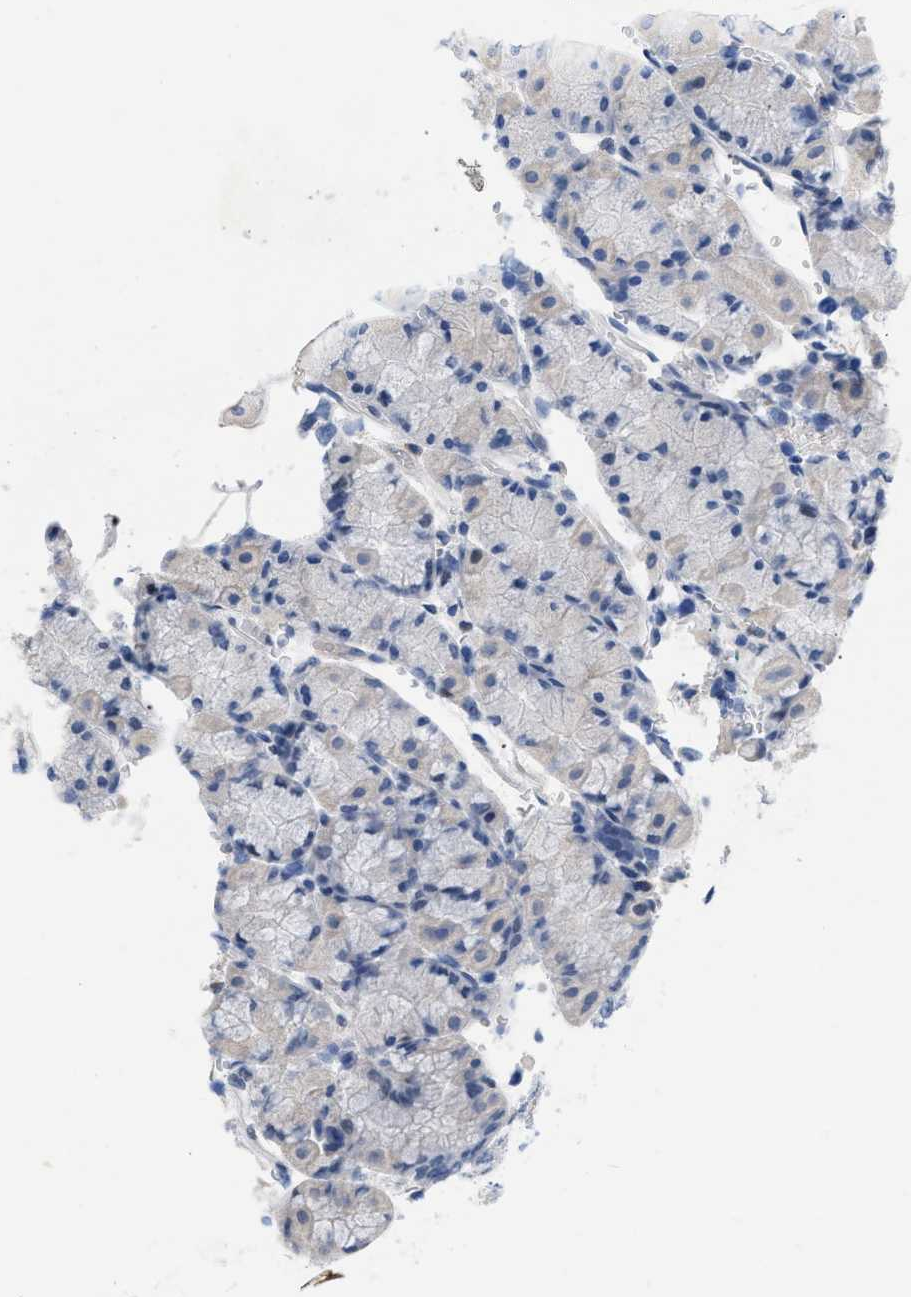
{"staining": {"intensity": "negative", "quantity": "none", "location": "none"}, "tissue": "stomach", "cell_type": "Glandular cells", "image_type": "normal", "snomed": [{"axis": "morphology", "description": "Normal tissue, NOS"}, {"axis": "morphology", "description": "Carcinoid, malignant, NOS"}, {"axis": "topography", "description": "Stomach, upper"}], "caption": "High power microscopy photomicrograph of an IHC micrograph of normal stomach, revealing no significant expression in glandular cells.", "gene": "BOLL", "patient": {"sex": "male", "age": 39}}